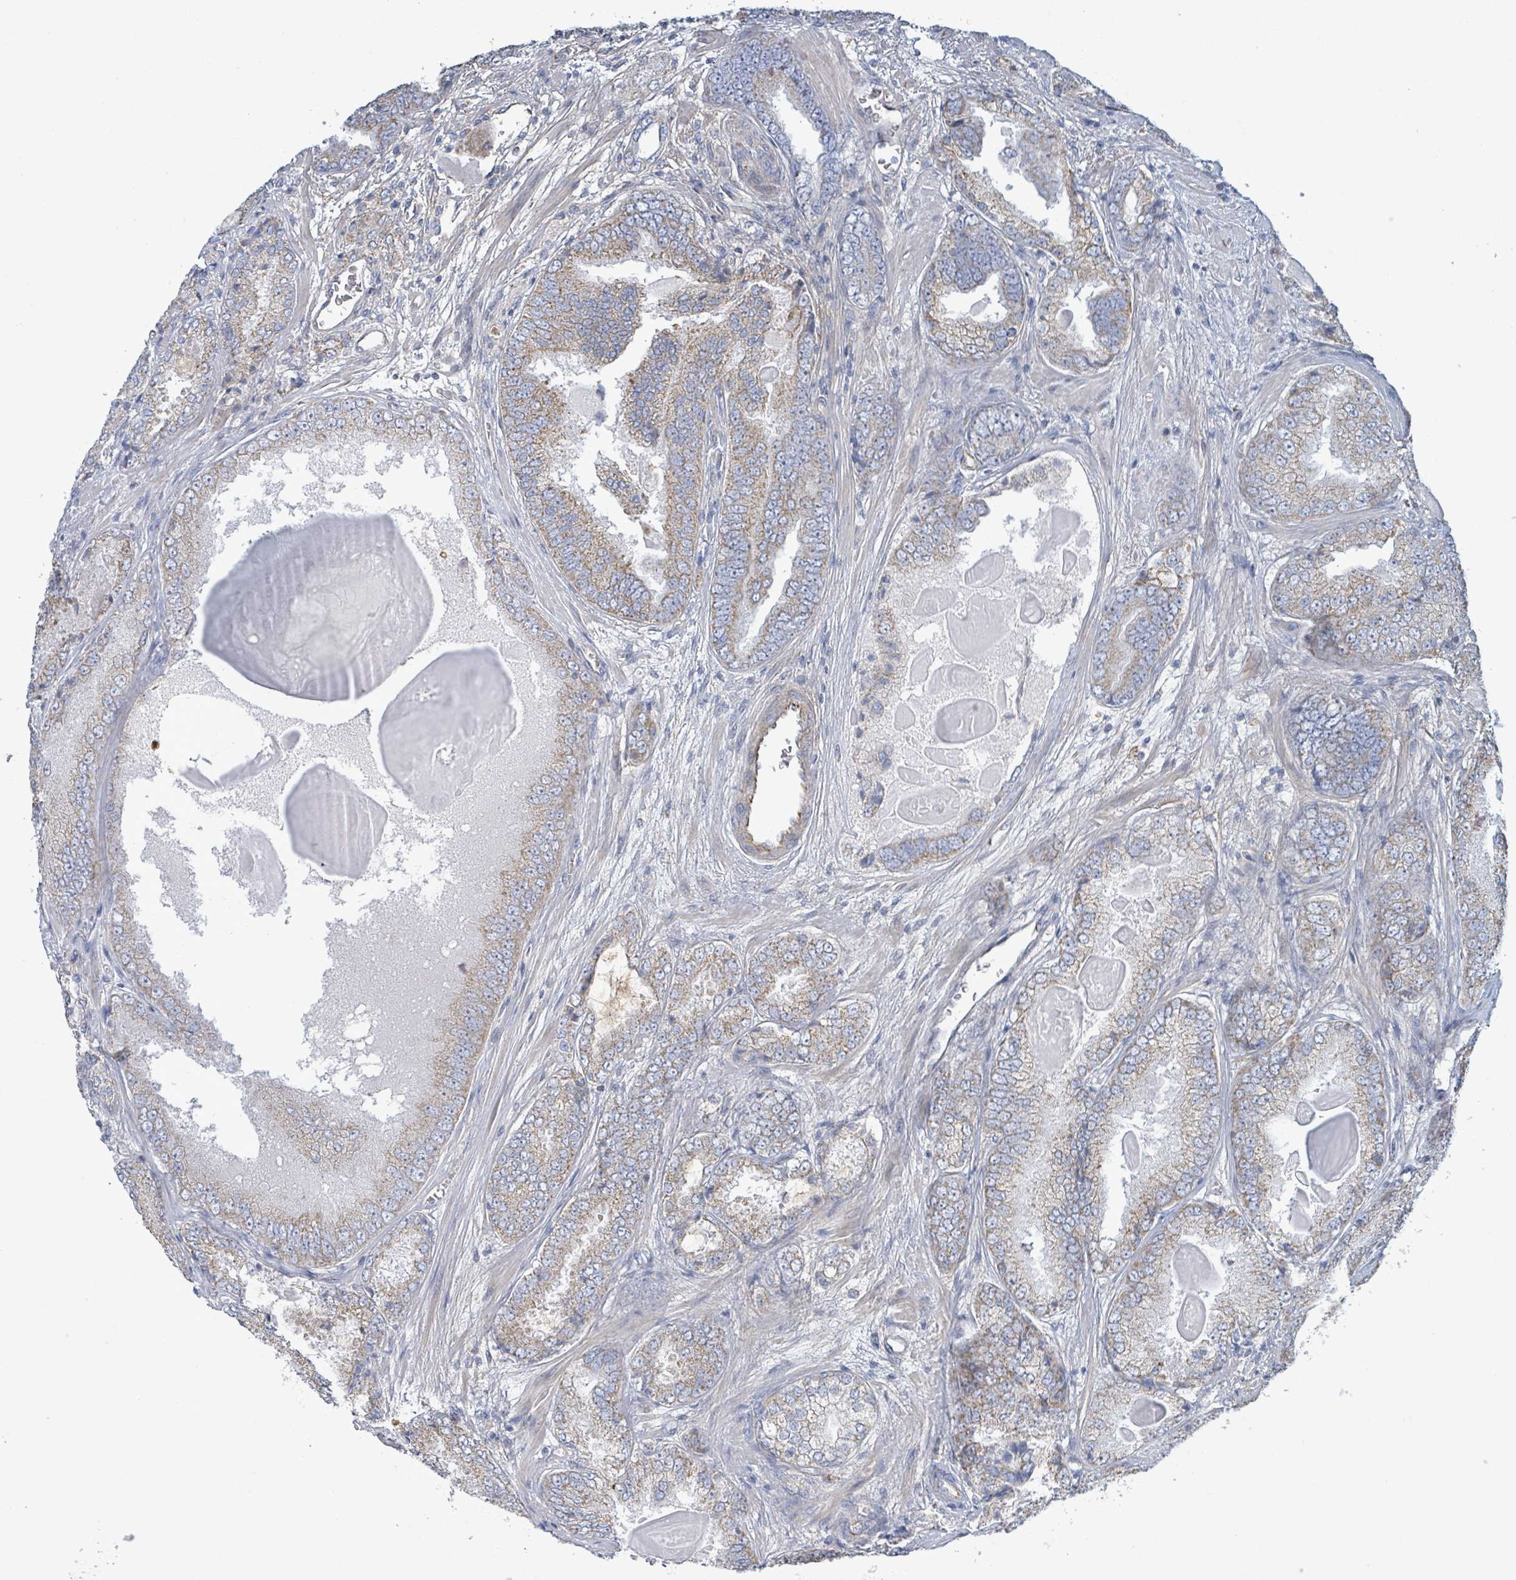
{"staining": {"intensity": "weak", "quantity": ">75%", "location": "cytoplasmic/membranous"}, "tissue": "prostate cancer", "cell_type": "Tumor cells", "image_type": "cancer", "snomed": [{"axis": "morphology", "description": "Adenocarcinoma, High grade"}, {"axis": "topography", "description": "Prostate"}], "caption": "This is an image of immunohistochemistry (IHC) staining of prostate cancer (high-grade adenocarcinoma), which shows weak positivity in the cytoplasmic/membranous of tumor cells.", "gene": "ALG12", "patient": {"sex": "male", "age": 63}}